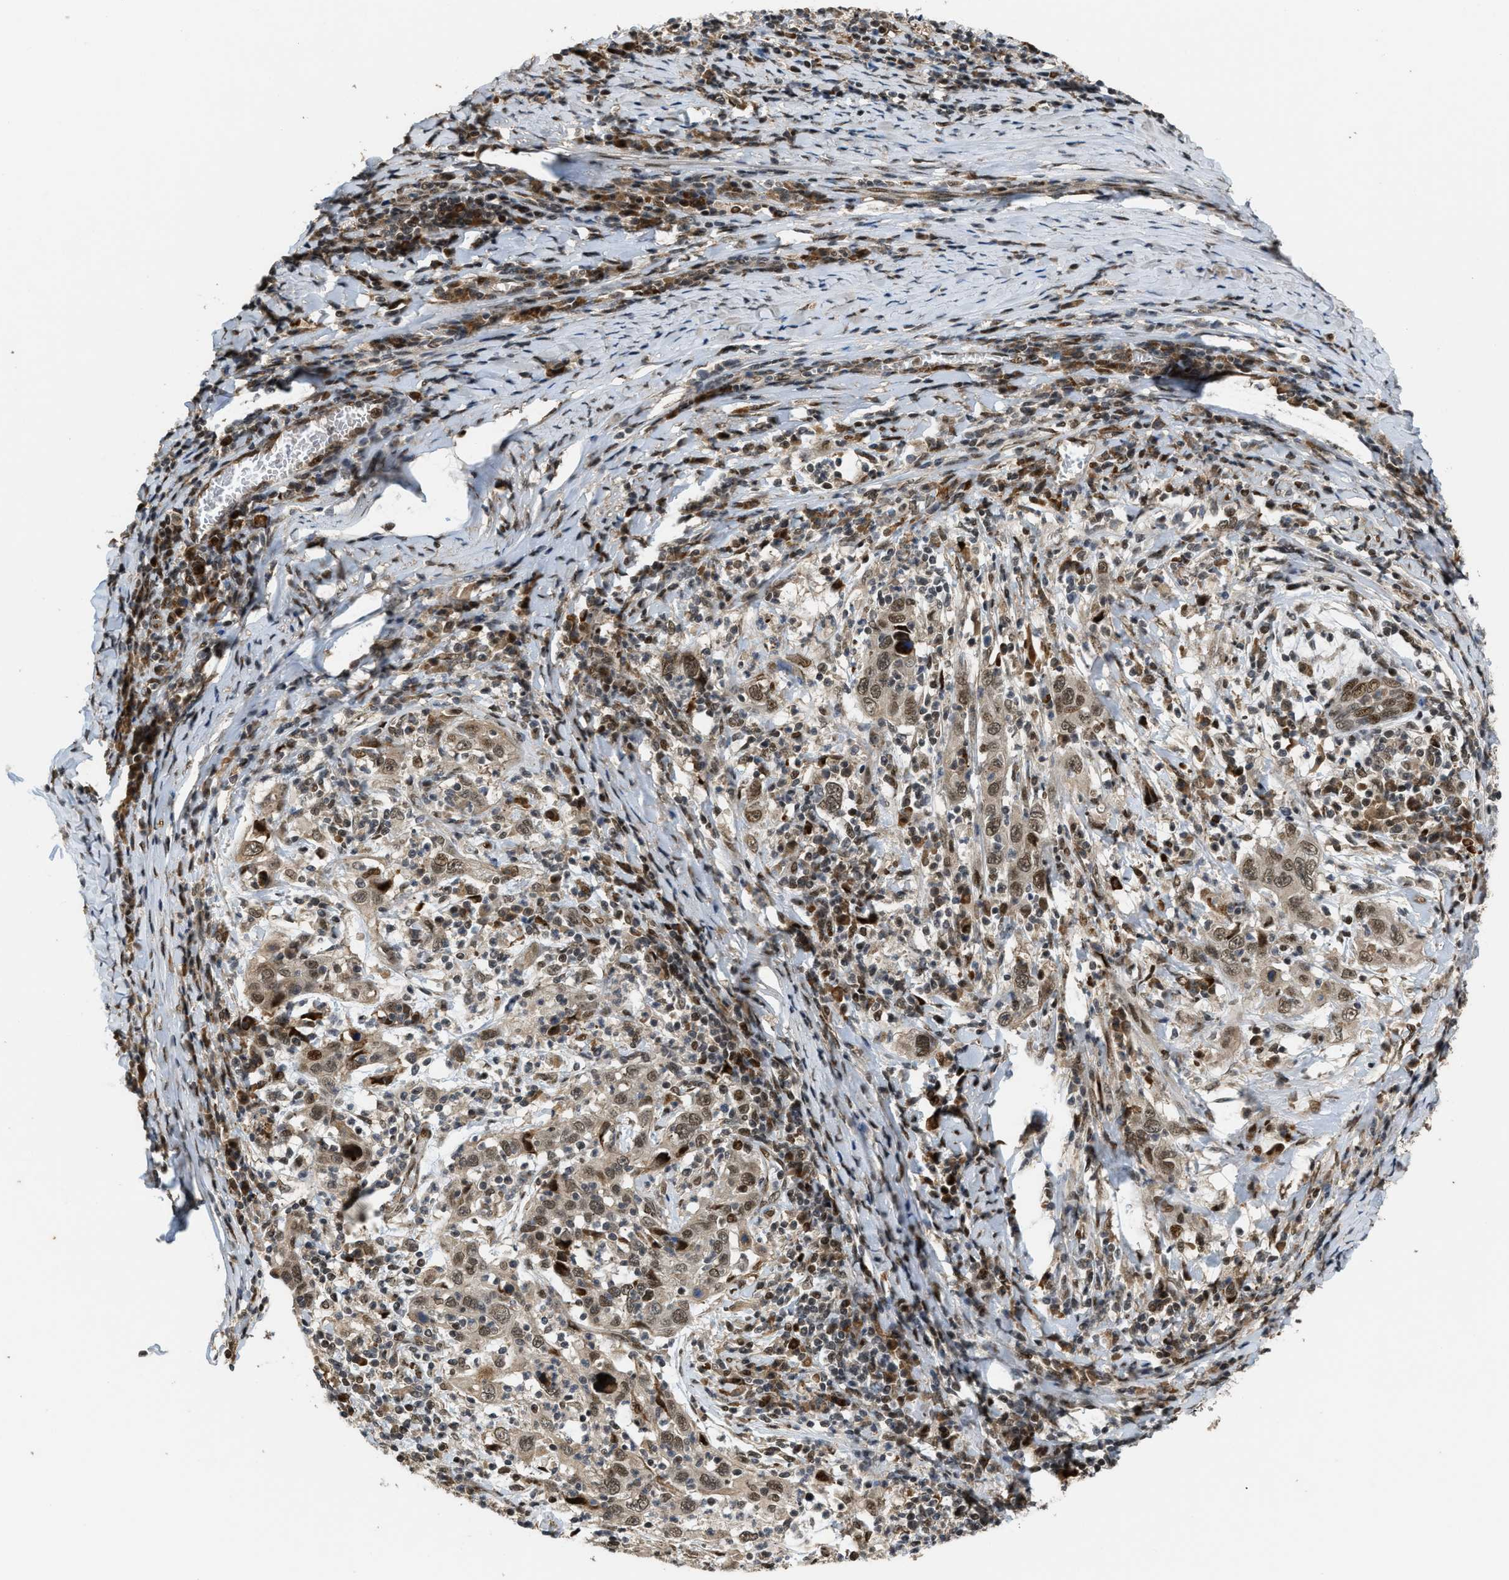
{"staining": {"intensity": "moderate", "quantity": "25%-75%", "location": "cytoplasmic/membranous,nuclear"}, "tissue": "cervical cancer", "cell_type": "Tumor cells", "image_type": "cancer", "snomed": [{"axis": "morphology", "description": "Squamous cell carcinoma, NOS"}, {"axis": "topography", "description": "Cervix"}], "caption": "Immunohistochemical staining of cervical cancer (squamous cell carcinoma) reveals medium levels of moderate cytoplasmic/membranous and nuclear protein expression in approximately 25%-75% of tumor cells. (brown staining indicates protein expression, while blue staining denotes nuclei).", "gene": "SERTAD2", "patient": {"sex": "female", "age": 46}}